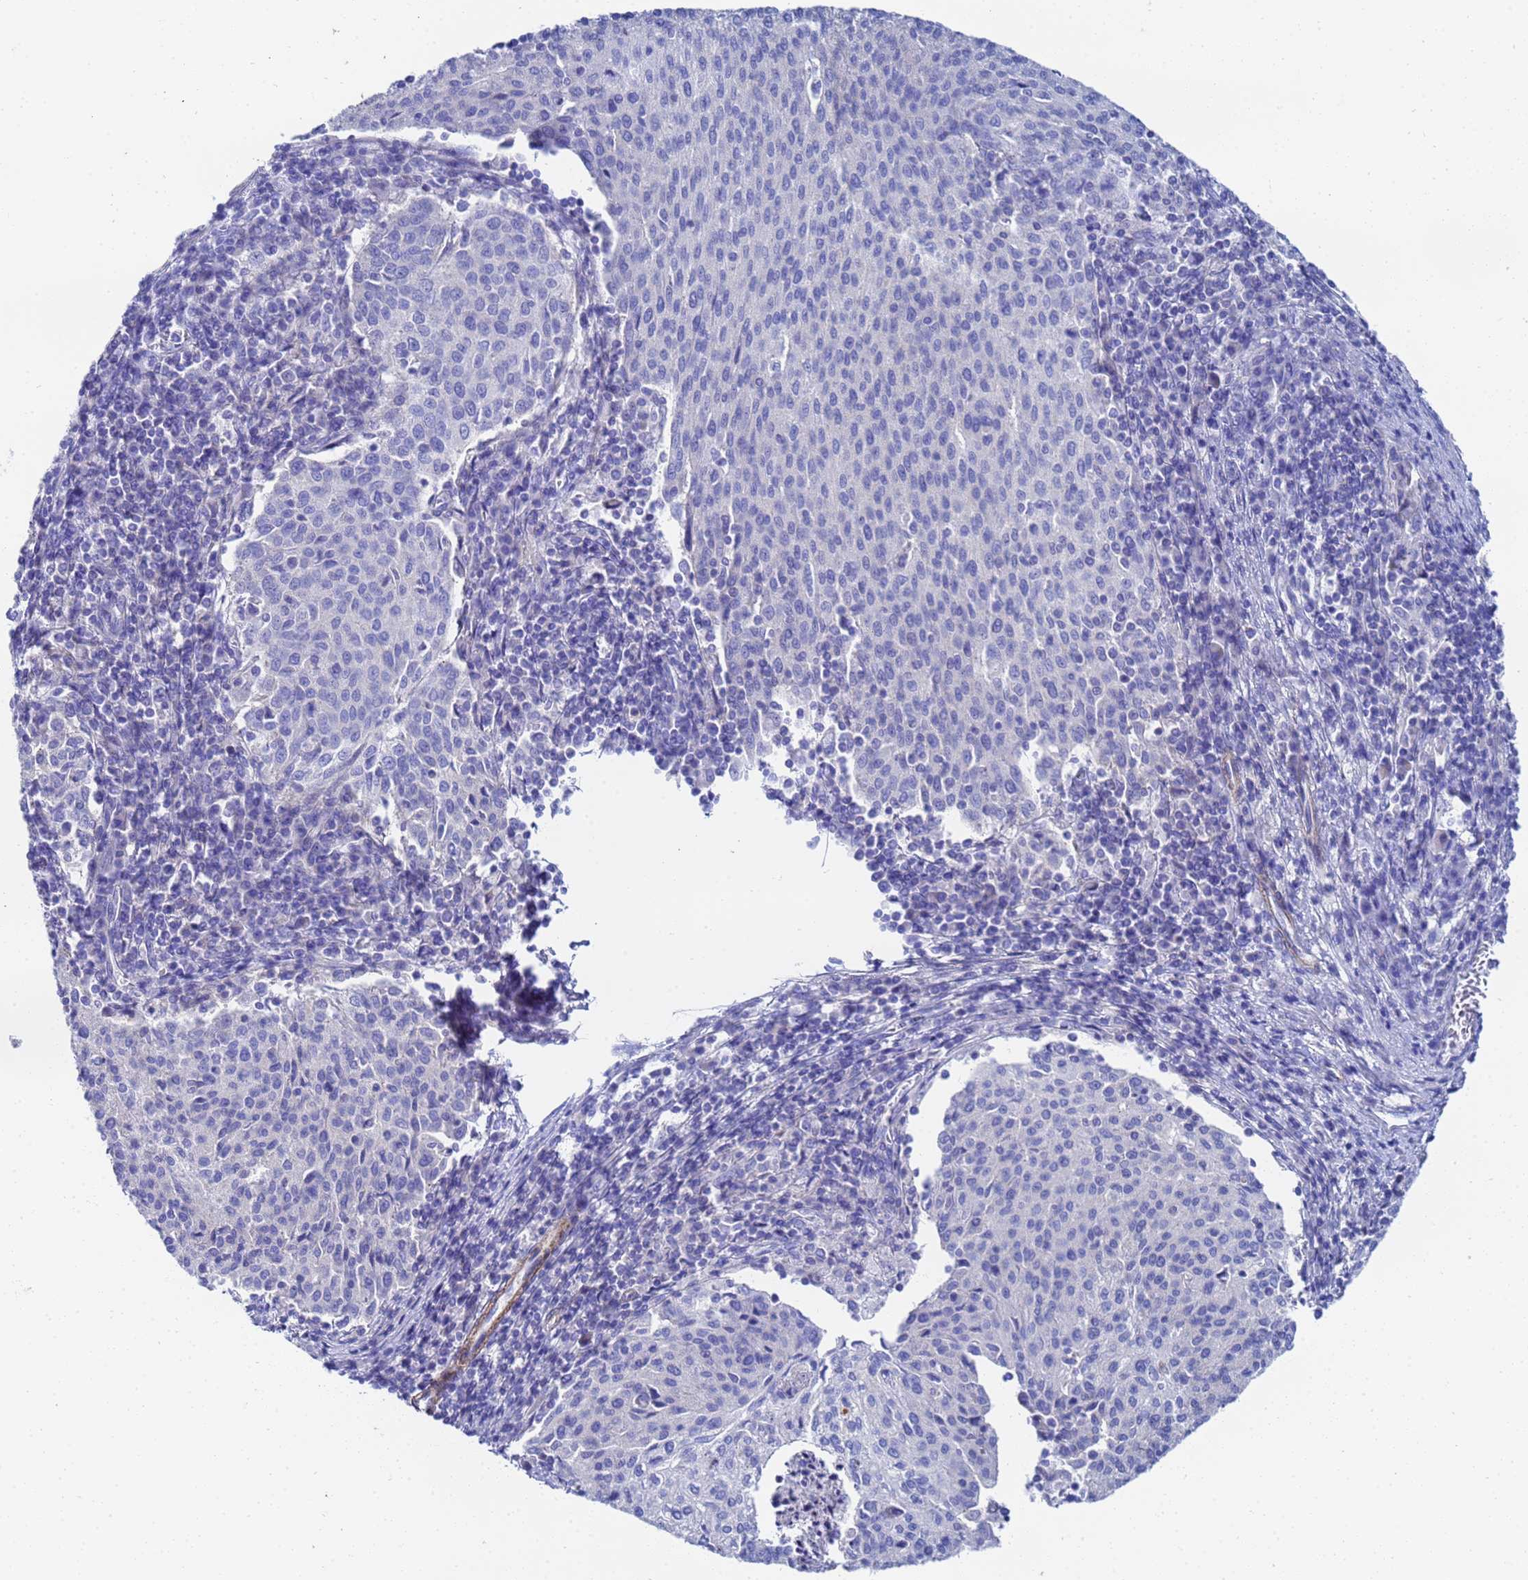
{"staining": {"intensity": "negative", "quantity": "none", "location": "none"}, "tissue": "cervical cancer", "cell_type": "Tumor cells", "image_type": "cancer", "snomed": [{"axis": "morphology", "description": "Squamous cell carcinoma, NOS"}, {"axis": "topography", "description": "Cervix"}], "caption": "The immunohistochemistry histopathology image has no significant expression in tumor cells of cervical cancer tissue. (Immunohistochemistry, brightfield microscopy, high magnification).", "gene": "RAB39B", "patient": {"sex": "female", "age": 46}}